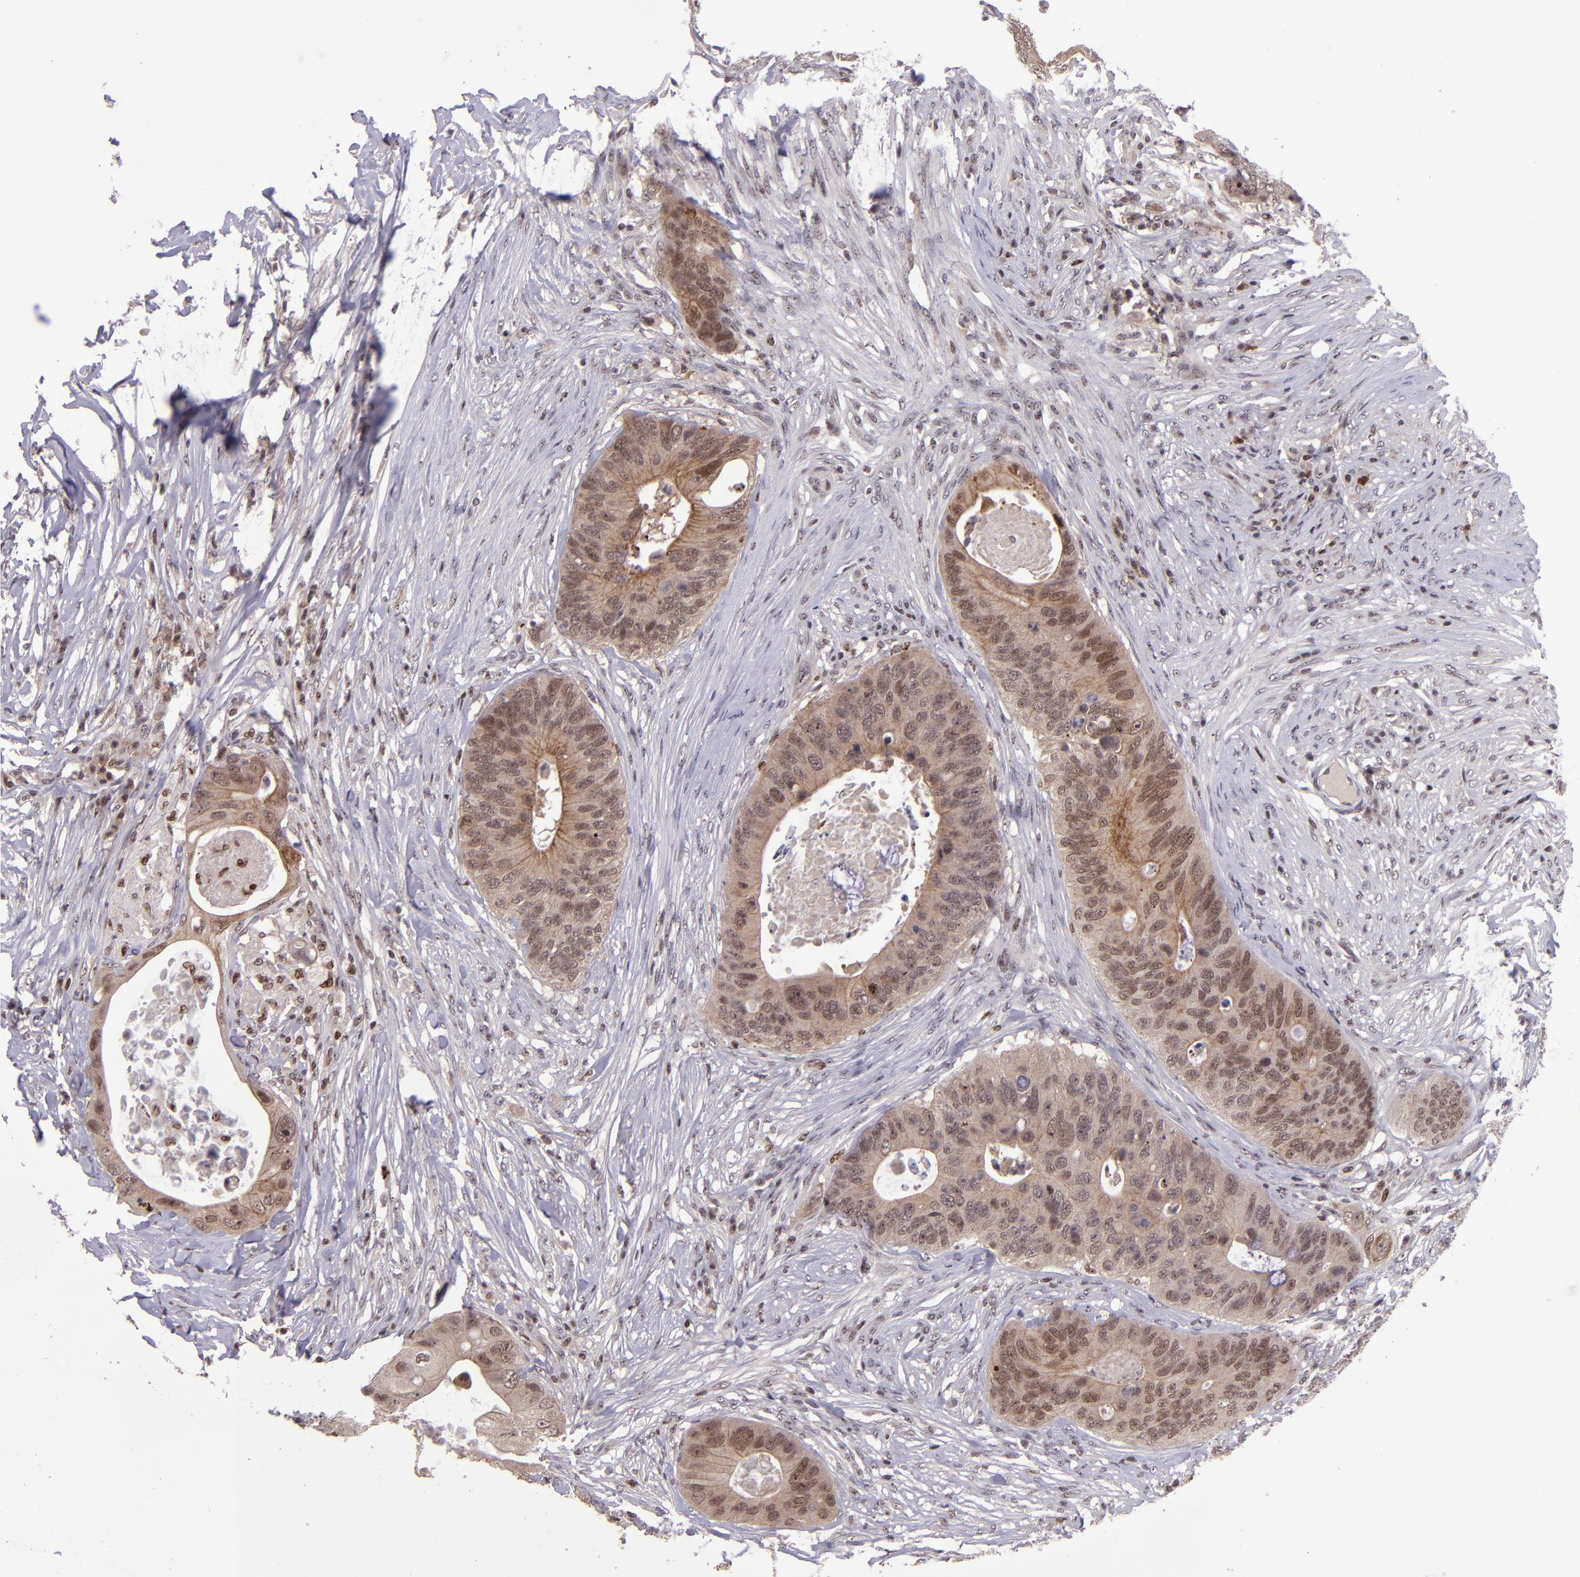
{"staining": {"intensity": "weak", "quantity": ">75%", "location": "cytoplasmic/membranous,nuclear"}, "tissue": "colorectal cancer", "cell_type": "Tumor cells", "image_type": "cancer", "snomed": [{"axis": "morphology", "description": "Adenocarcinoma, NOS"}, {"axis": "topography", "description": "Colon"}], "caption": "About >75% of tumor cells in human colorectal cancer reveal weak cytoplasmic/membranous and nuclear protein expression as visualized by brown immunohistochemical staining.", "gene": "PCNX4", "patient": {"sex": "male", "age": 71}}